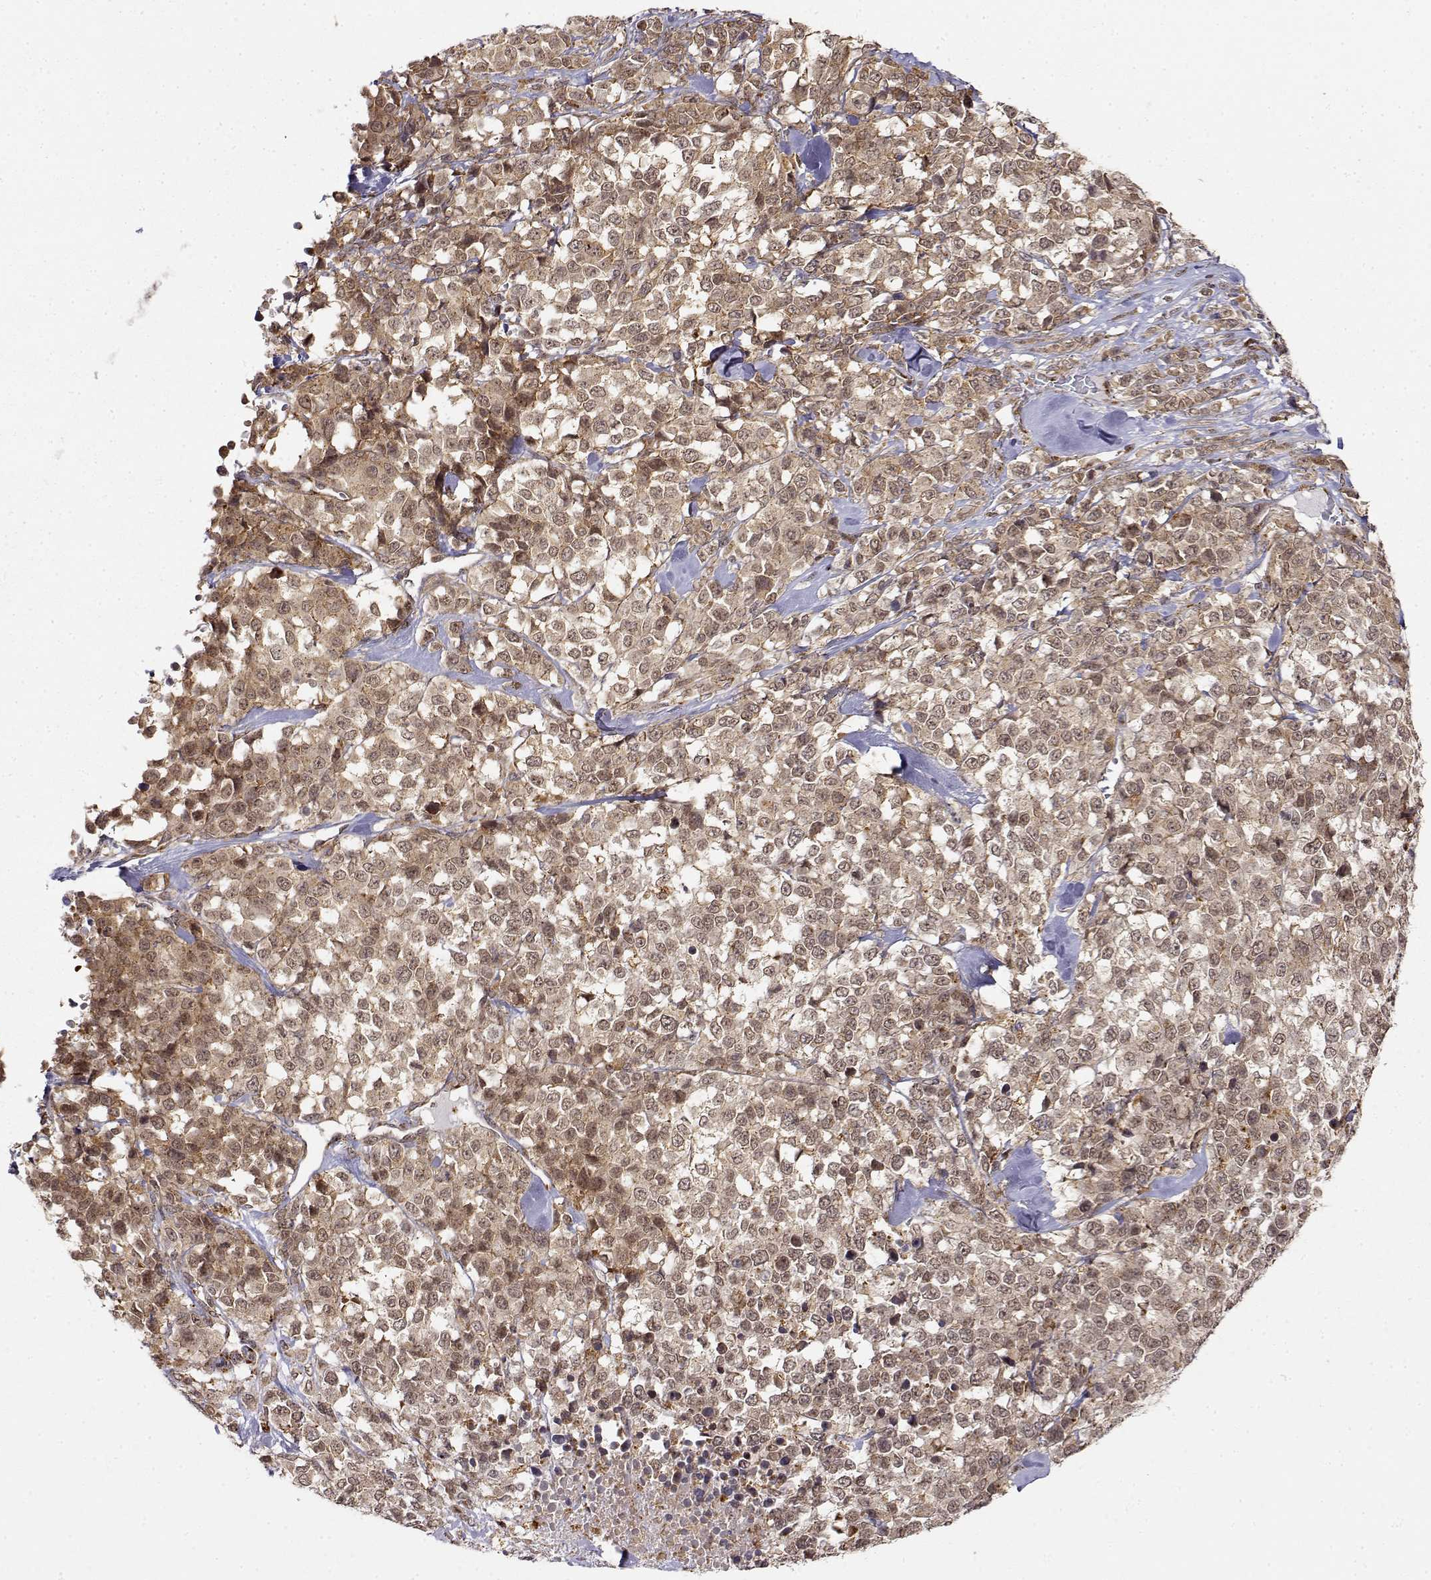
{"staining": {"intensity": "moderate", "quantity": ">75%", "location": "cytoplasmic/membranous,nuclear"}, "tissue": "melanoma", "cell_type": "Tumor cells", "image_type": "cancer", "snomed": [{"axis": "morphology", "description": "Malignant melanoma, Metastatic site"}, {"axis": "topography", "description": "Skin"}], "caption": "Tumor cells exhibit medium levels of moderate cytoplasmic/membranous and nuclear staining in about >75% of cells in malignant melanoma (metastatic site). The protein of interest is stained brown, and the nuclei are stained in blue (DAB IHC with brightfield microscopy, high magnification).", "gene": "RNF13", "patient": {"sex": "male", "age": 84}}